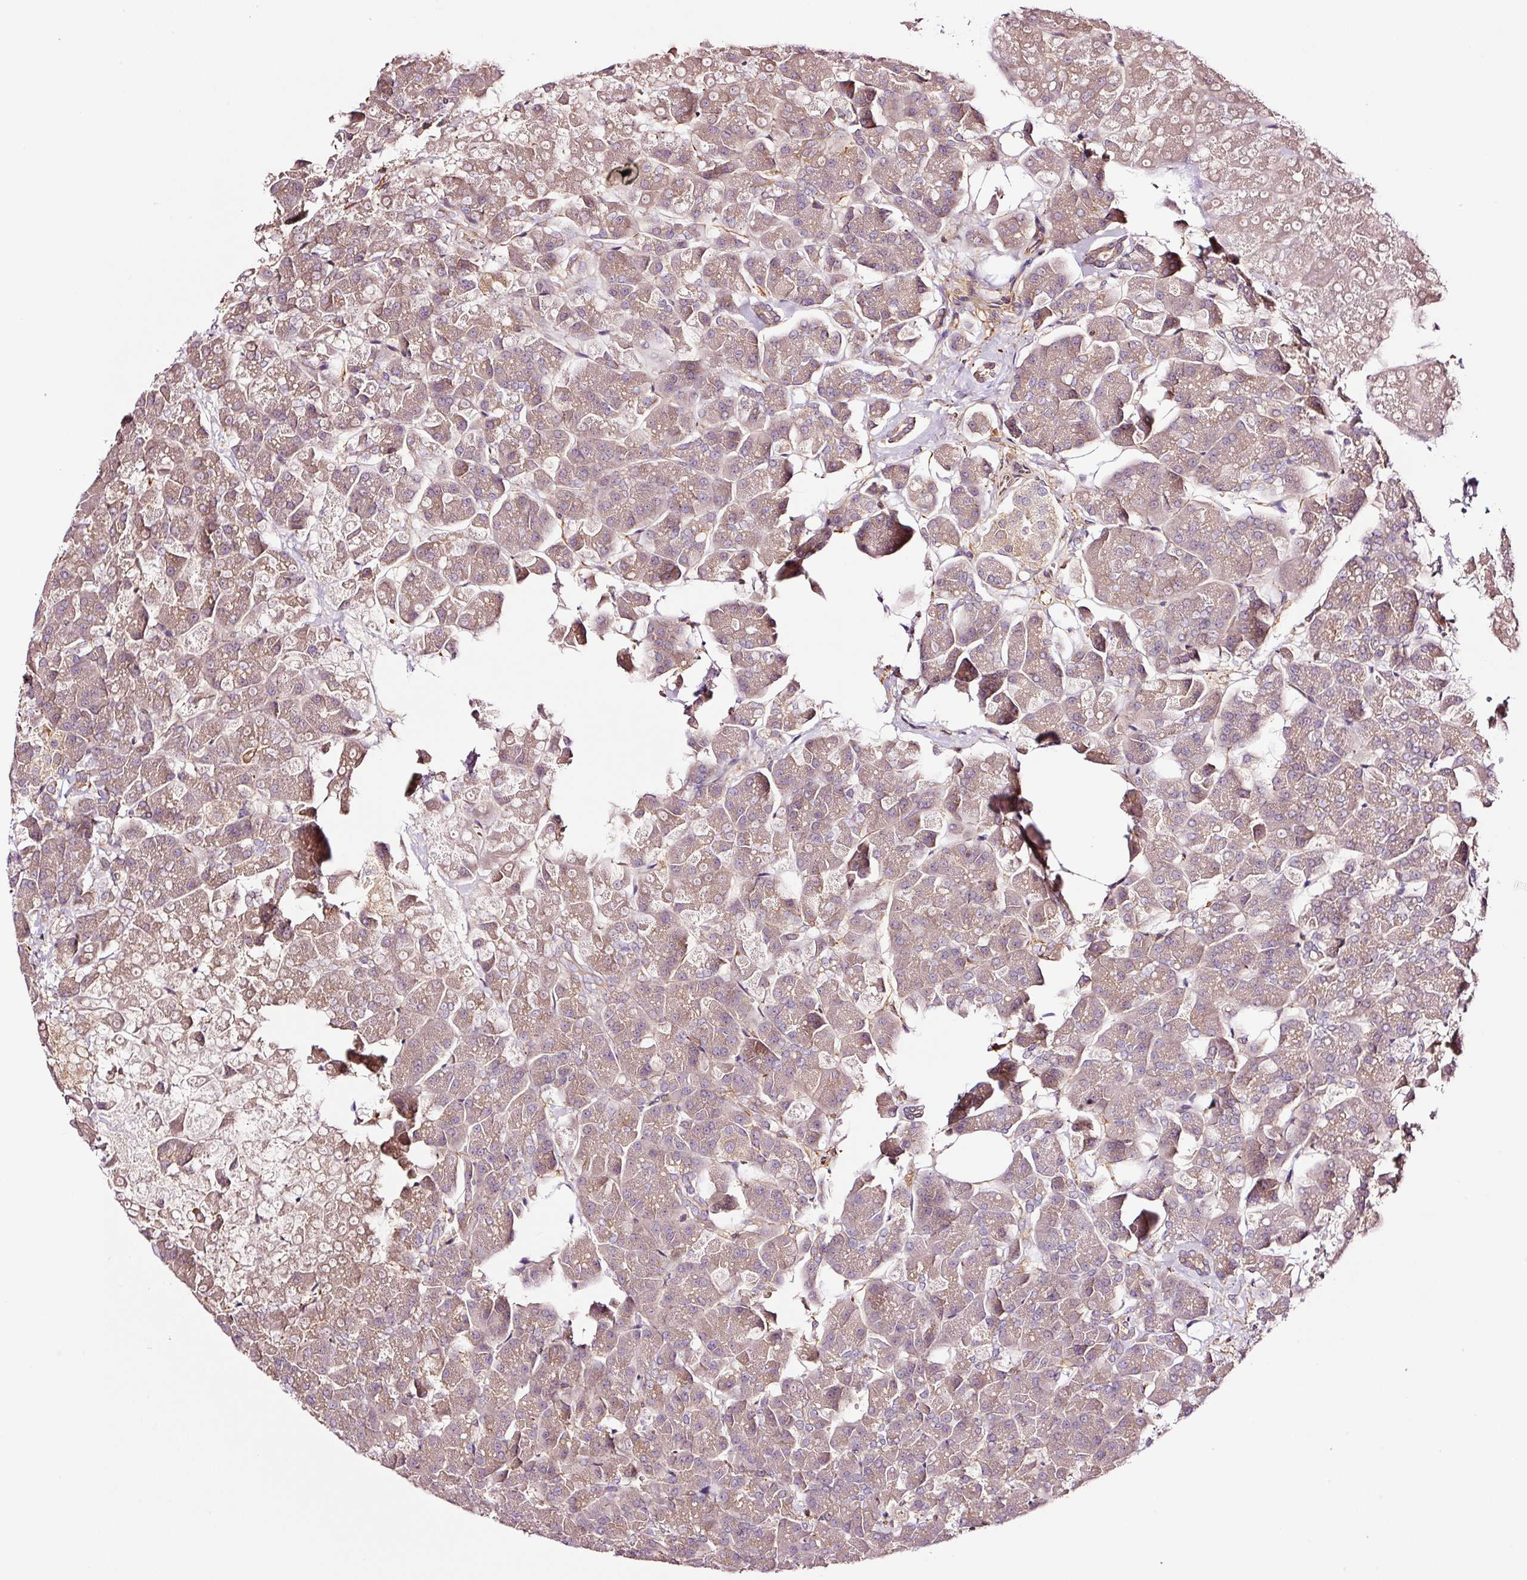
{"staining": {"intensity": "moderate", "quantity": "25%-75%", "location": "cytoplasmic/membranous"}, "tissue": "pancreas", "cell_type": "Exocrine glandular cells", "image_type": "normal", "snomed": [{"axis": "morphology", "description": "Normal tissue, NOS"}, {"axis": "topography", "description": "Pancreas"}, {"axis": "topography", "description": "Peripheral nerve tissue"}], "caption": "Pancreas stained for a protein exhibits moderate cytoplasmic/membranous positivity in exocrine glandular cells. The staining was performed using DAB to visualize the protein expression in brown, while the nuclei were stained in blue with hematoxylin (Magnification: 20x).", "gene": "METAP1", "patient": {"sex": "male", "age": 54}}